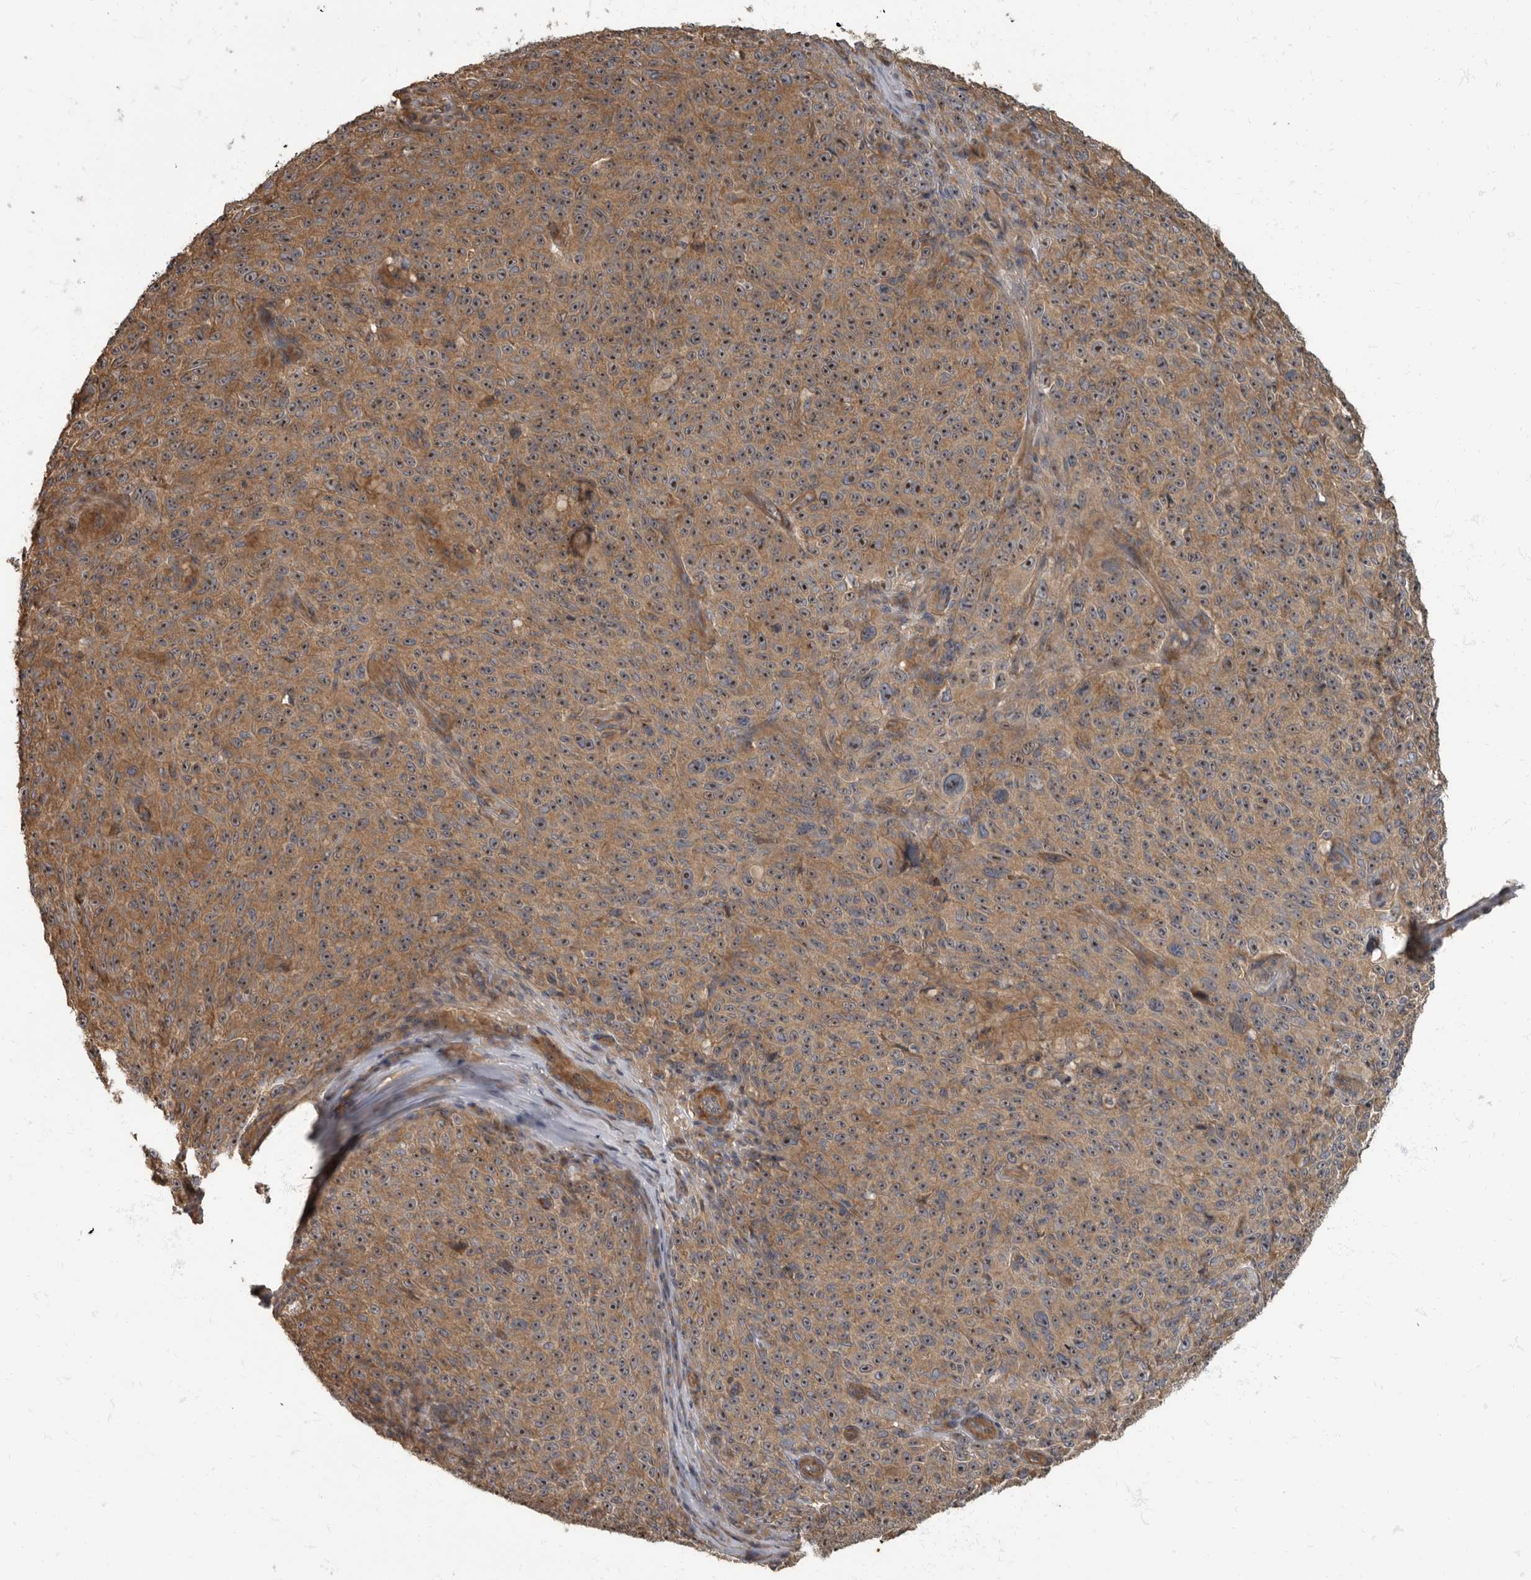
{"staining": {"intensity": "moderate", "quantity": ">75%", "location": "cytoplasmic/membranous"}, "tissue": "melanoma", "cell_type": "Tumor cells", "image_type": "cancer", "snomed": [{"axis": "morphology", "description": "Malignant melanoma, NOS"}, {"axis": "topography", "description": "Skin"}], "caption": "A high-resolution photomicrograph shows immunohistochemistry (IHC) staining of malignant melanoma, which displays moderate cytoplasmic/membranous expression in approximately >75% of tumor cells.", "gene": "DAAM1", "patient": {"sex": "female", "age": 82}}